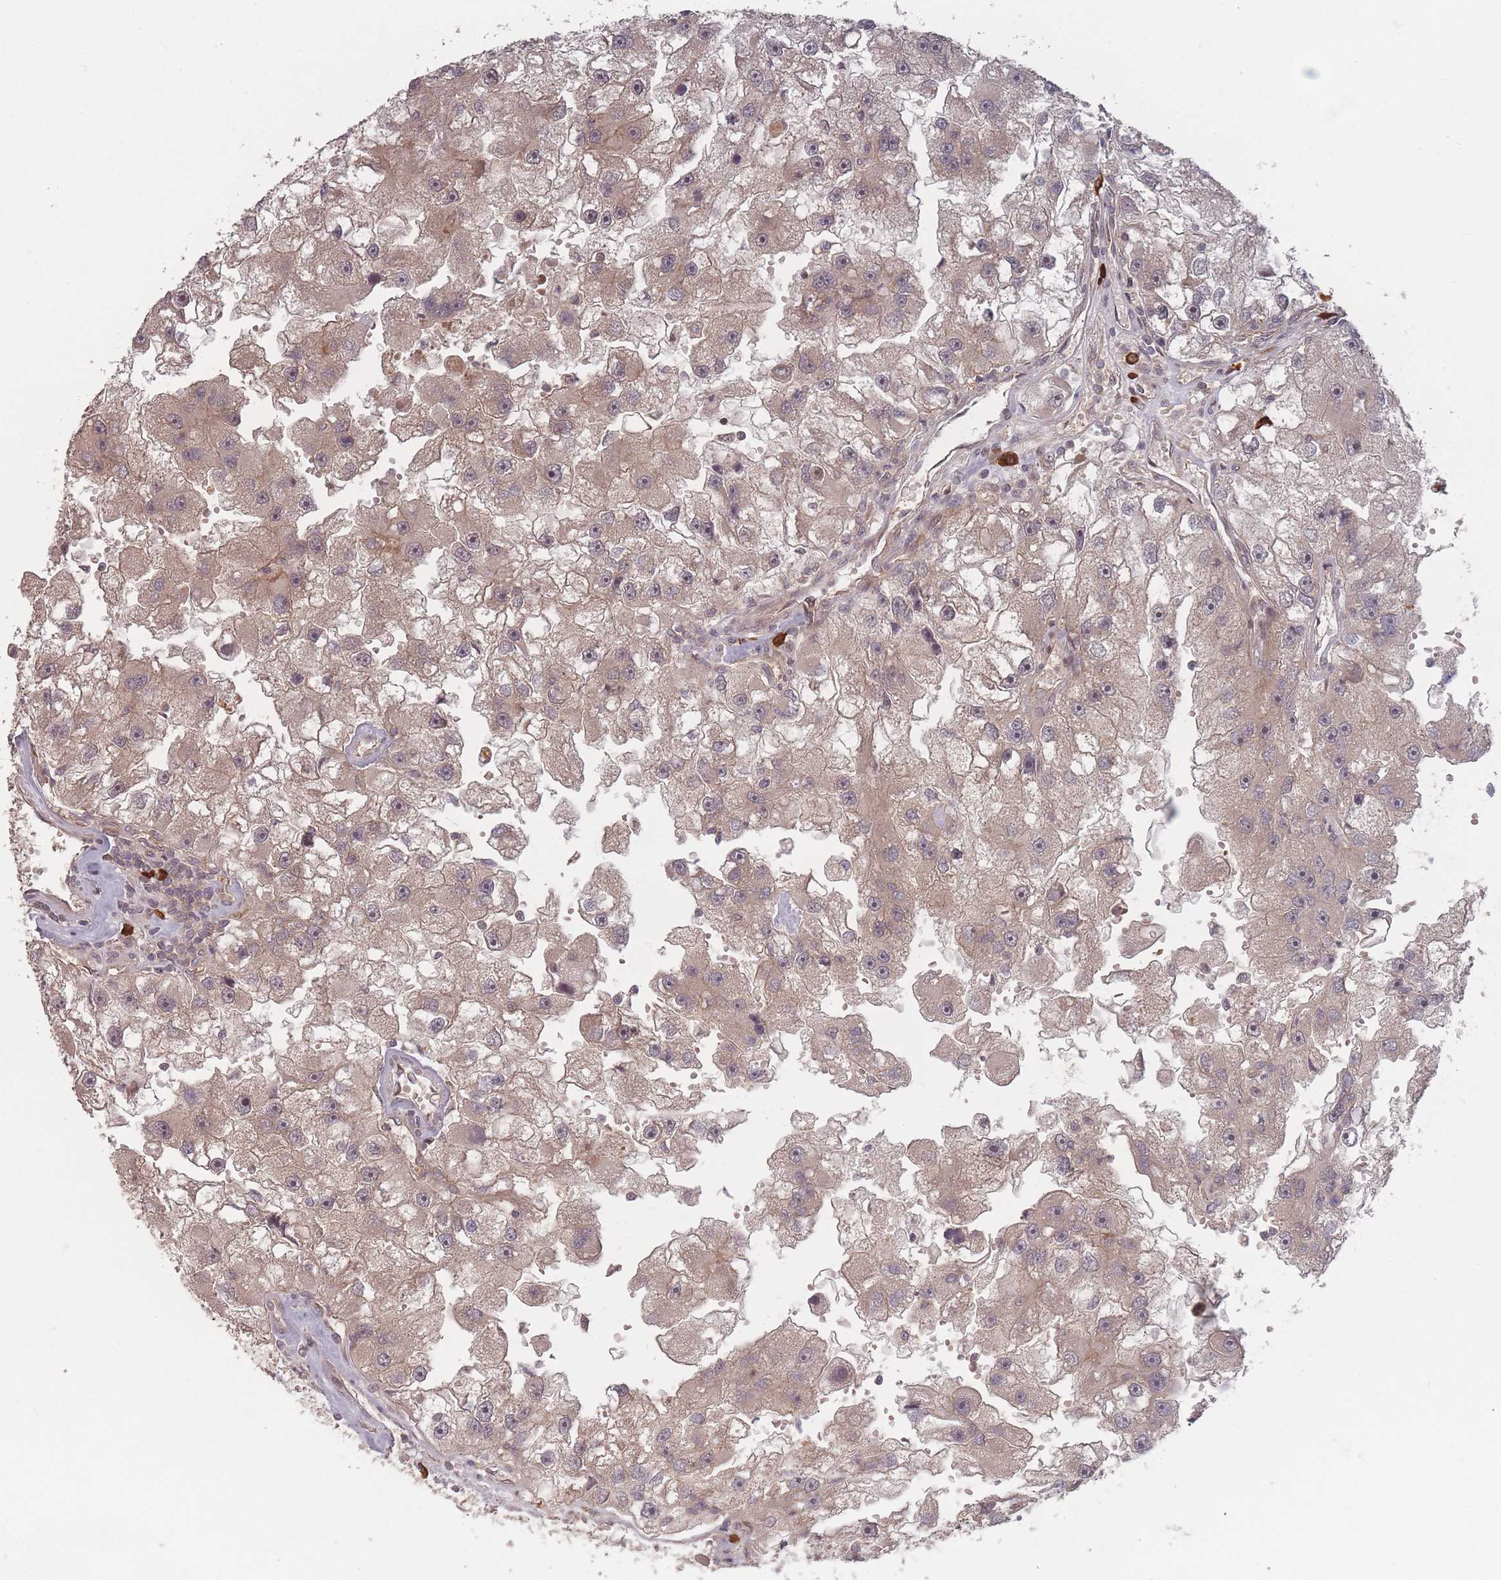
{"staining": {"intensity": "weak", "quantity": ">75%", "location": "cytoplasmic/membranous"}, "tissue": "renal cancer", "cell_type": "Tumor cells", "image_type": "cancer", "snomed": [{"axis": "morphology", "description": "Adenocarcinoma, NOS"}, {"axis": "topography", "description": "Kidney"}], "caption": "This photomicrograph displays immunohistochemistry (IHC) staining of renal cancer (adenocarcinoma), with low weak cytoplasmic/membranous positivity in about >75% of tumor cells.", "gene": "HAGH", "patient": {"sex": "male", "age": 63}}